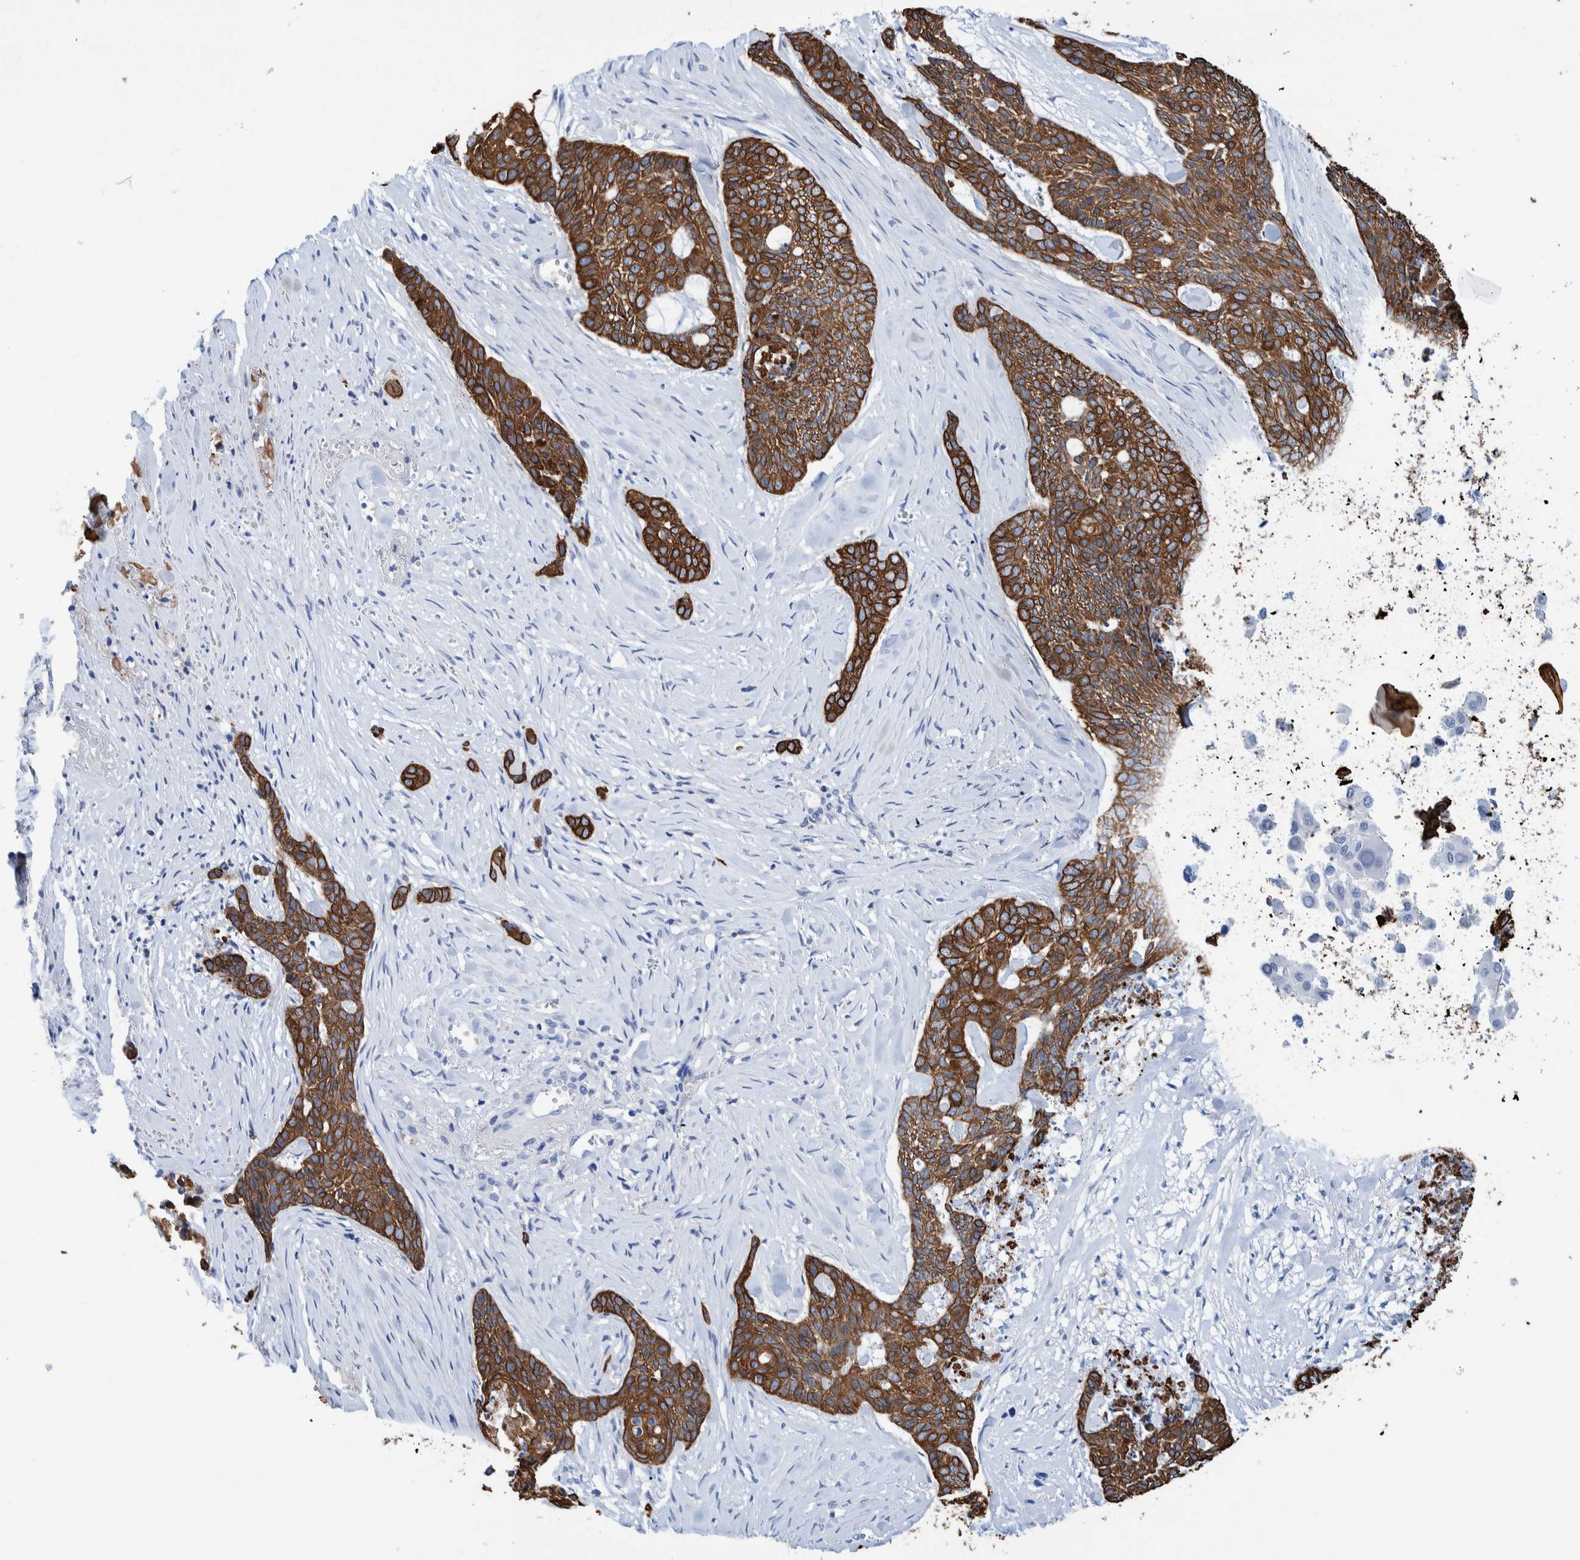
{"staining": {"intensity": "strong", "quantity": ">75%", "location": "cytoplasmic/membranous"}, "tissue": "skin cancer", "cell_type": "Tumor cells", "image_type": "cancer", "snomed": [{"axis": "morphology", "description": "Basal cell carcinoma"}, {"axis": "topography", "description": "Skin"}], "caption": "Protein analysis of basal cell carcinoma (skin) tissue demonstrates strong cytoplasmic/membranous positivity in about >75% of tumor cells.", "gene": "KRT14", "patient": {"sex": "female", "age": 64}}